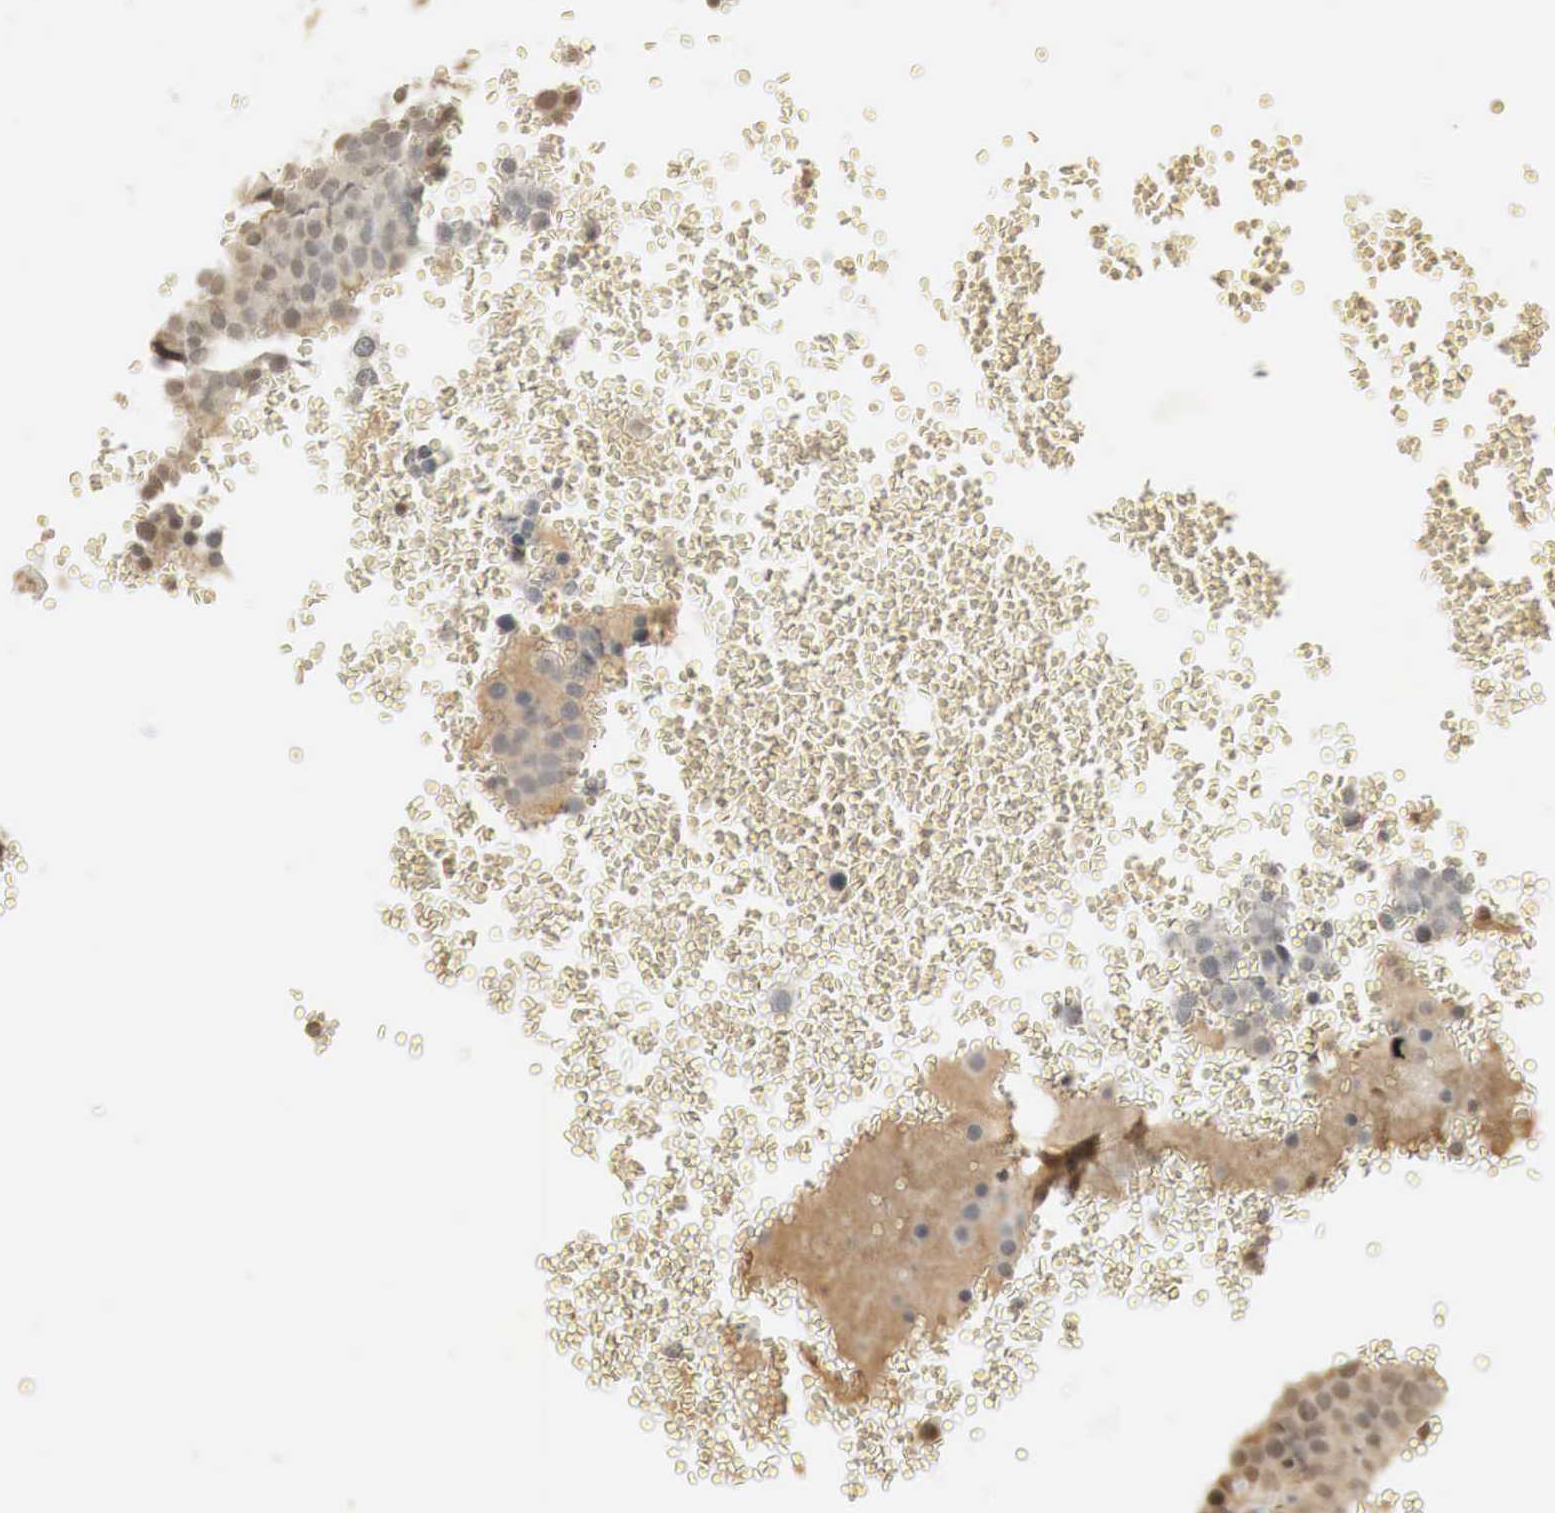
{"staining": {"intensity": "weak", "quantity": "25%-75%", "location": "nuclear"}, "tissue": "testis cancer", "cell_type": "Tumor cells", "image_type": "cancer", "snomed": [{"axis": "morphology", "description": "Seminoma, NOS"}, {"axis": "topography", "description": "Testis"}], "caption": "DAB (3,3'-diaminobenzidine) immunohistochemical staining of human testis seminoma displays weak nuclear protein staining in about 25%-75% of tumor cells. (IHC, brightfield microscopy, high magnification).", "gene": "ERBB4", "patient": {"sex": "male", "age": 71}}